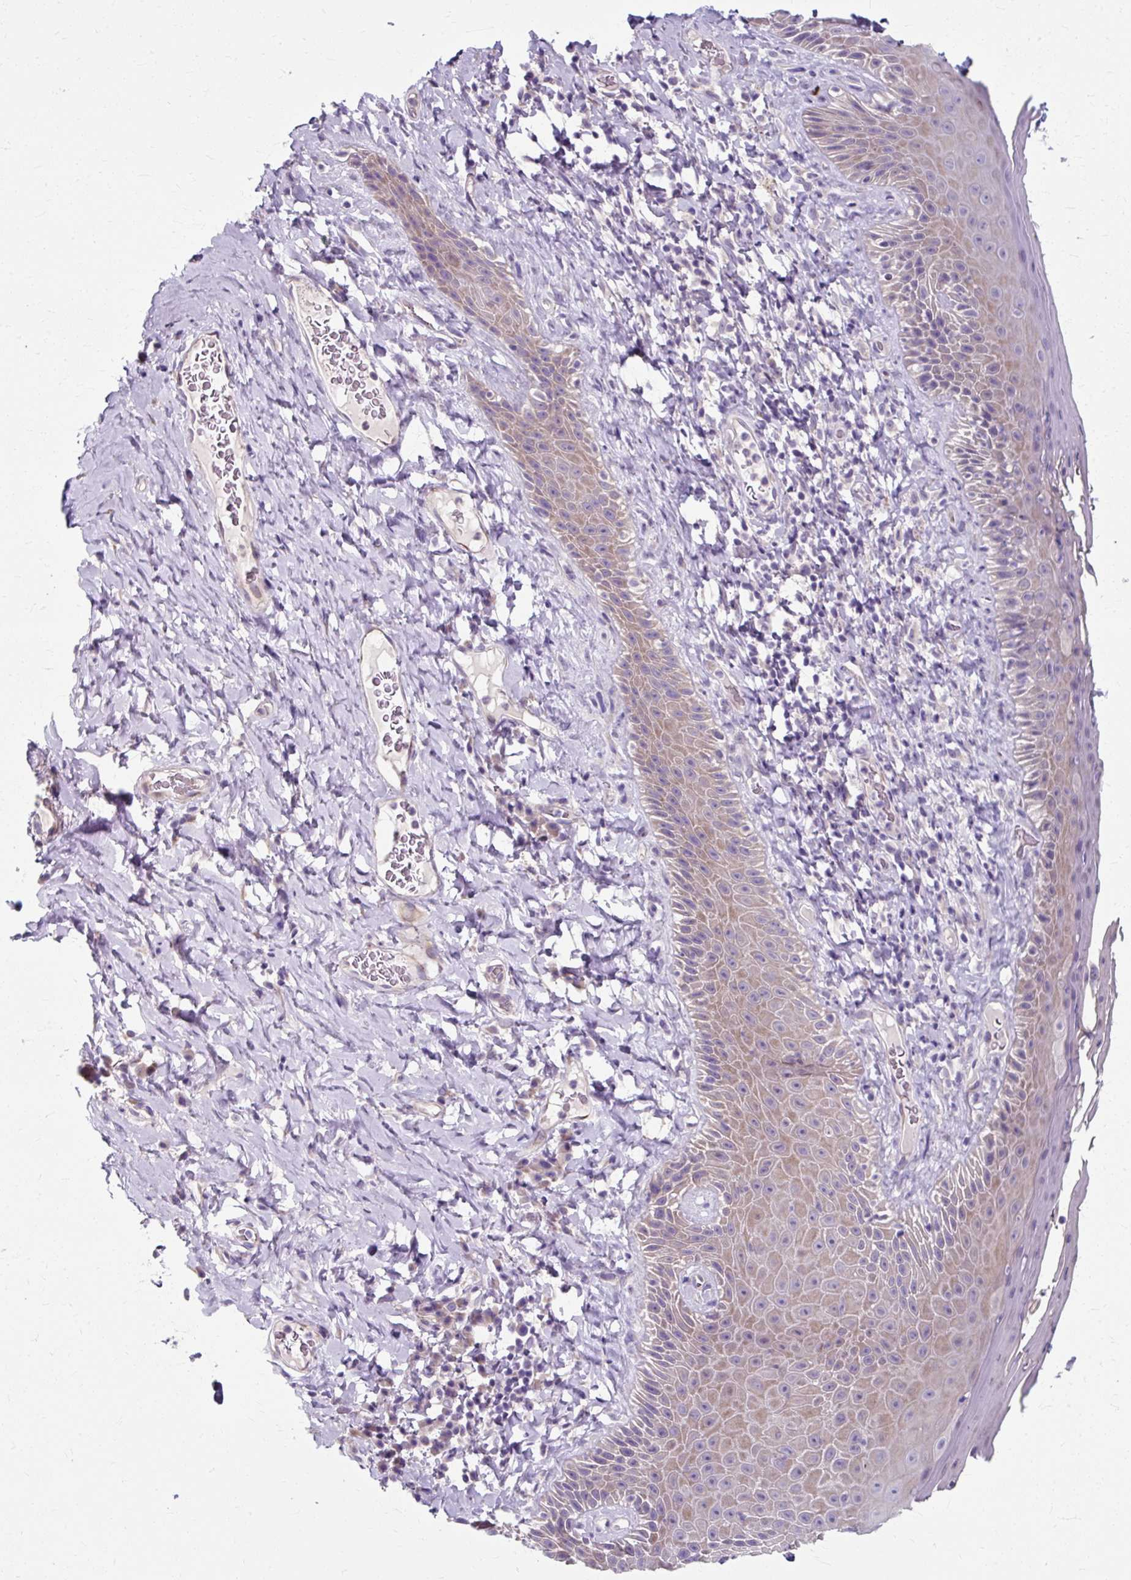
{"staining": {"intensity": "weak", "quantity": "25%-75%", "location": "cytoplasmic/membranous"}, "tissue": "skin", "cell_type": "Epidermal cells", "image_type": "normal", "snomed": [{"axis": "morphology", "description": "Normal tissue, NOS"}, {"axis": "topography", "description": "Anal"}], "caption": "High-magnification brightfield microscopy of normal skin stained with DAB (brown) and counterstained with hematoxylin (blue). epidermal cells exhibit weak cytoplasmic/membranous staining is identified in approximately25%-75% of cells. Nuclei are stained in blue.", "gene": "ZNF555", "patient": {"sex": "male", "age": 78}}